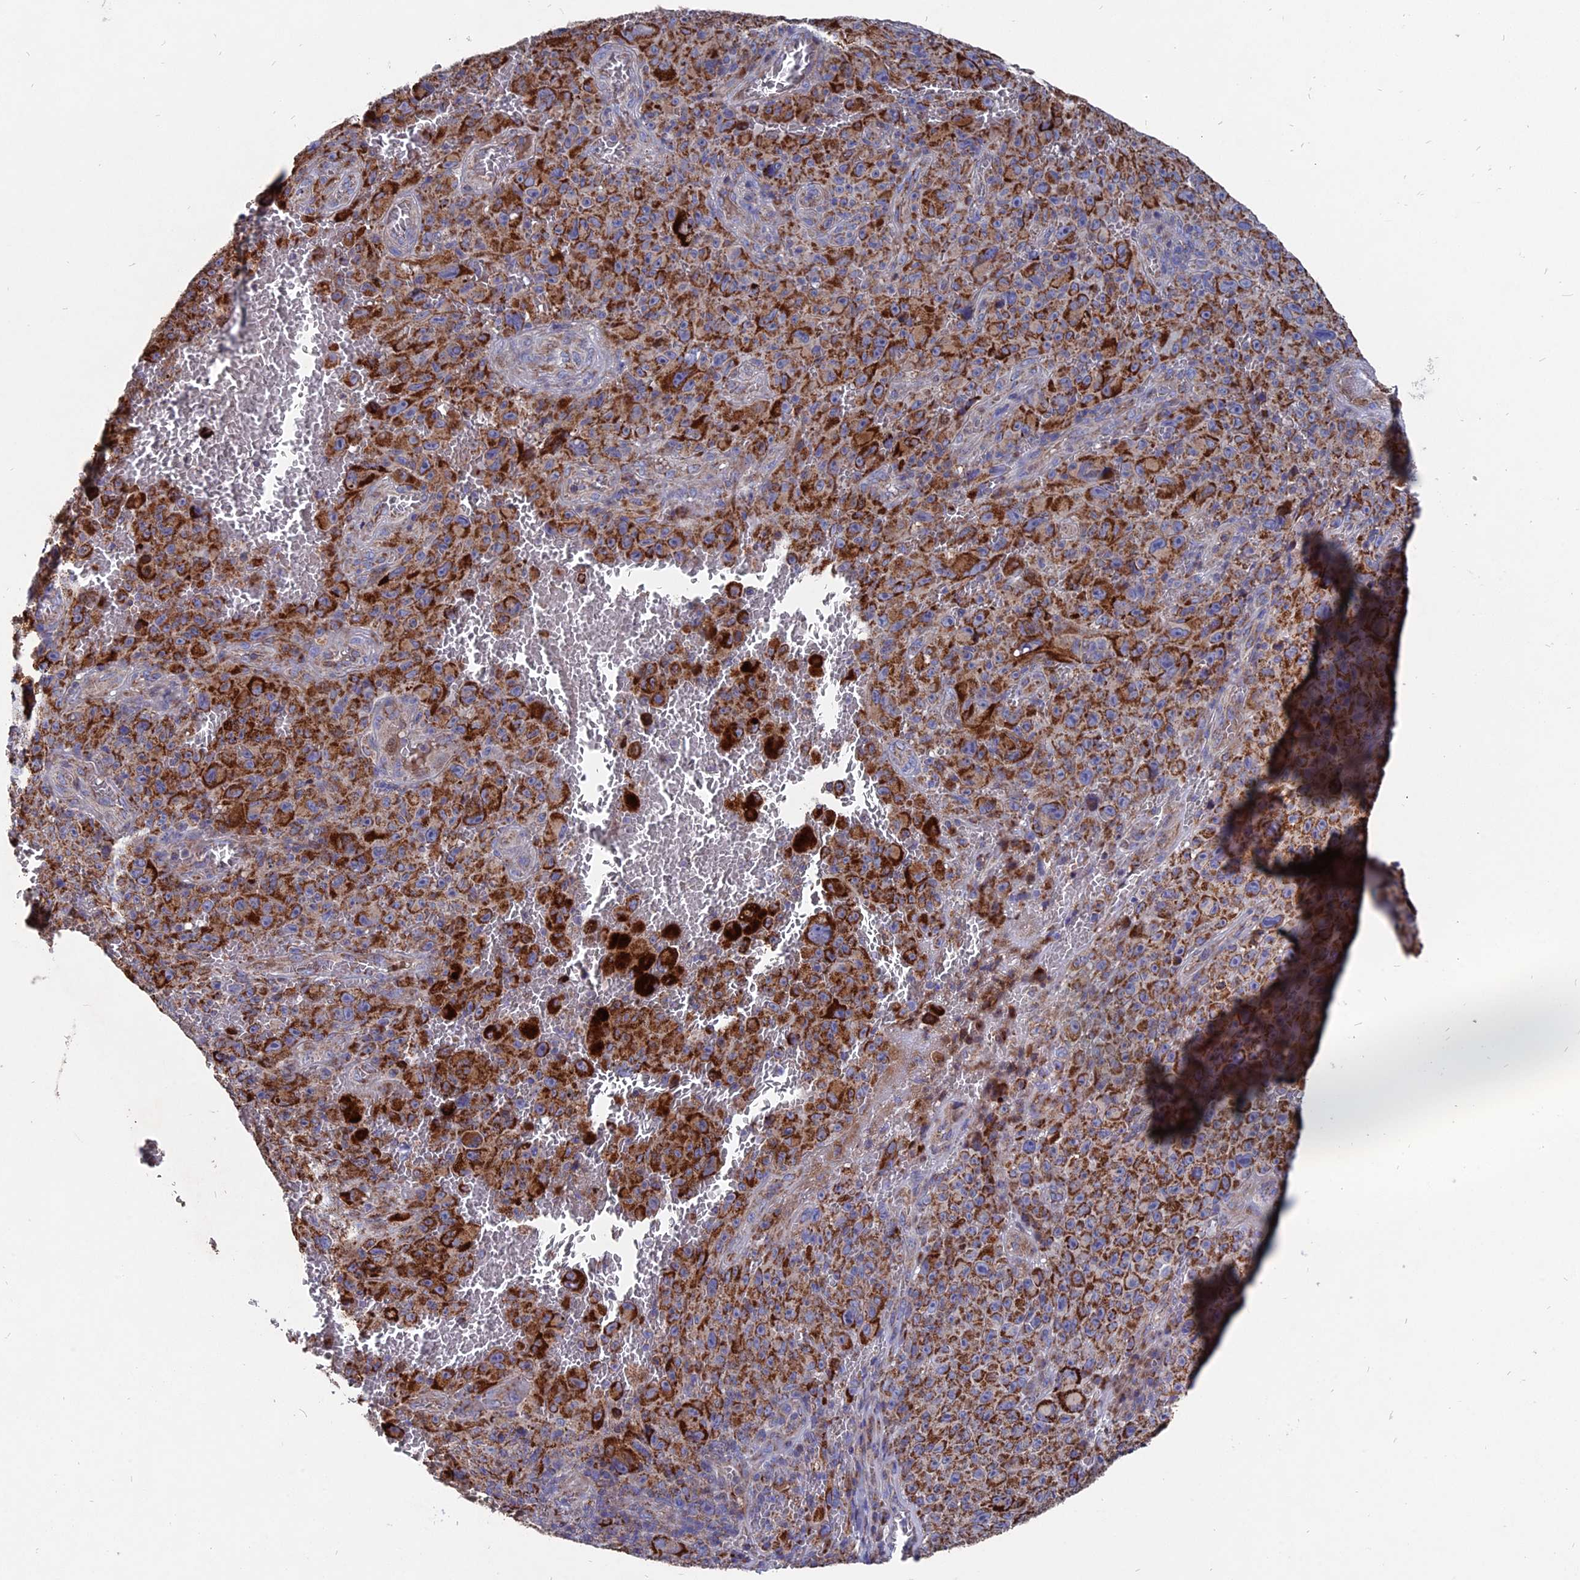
{"staining": {"intensity": "strong", "quantity": ">75%", "location": "cytoplasmic/membranous"}, "tissue": "melanoma", "cell_type": "Tumor cells", "image_type": "cancer", "snomed": [{"axis": "morphology", "description": "Malignant melanoma, NOS"}, {"axis": "topography", "description": "Skin"}], "caption": "About >75% of tumor cells in melanoma reveal strong cytoplasmic/membranous protein staining as visualized by brown immunohistochemical staining.", "gene": "TGFA", "patient": {"sex": "female", "age": 82}}